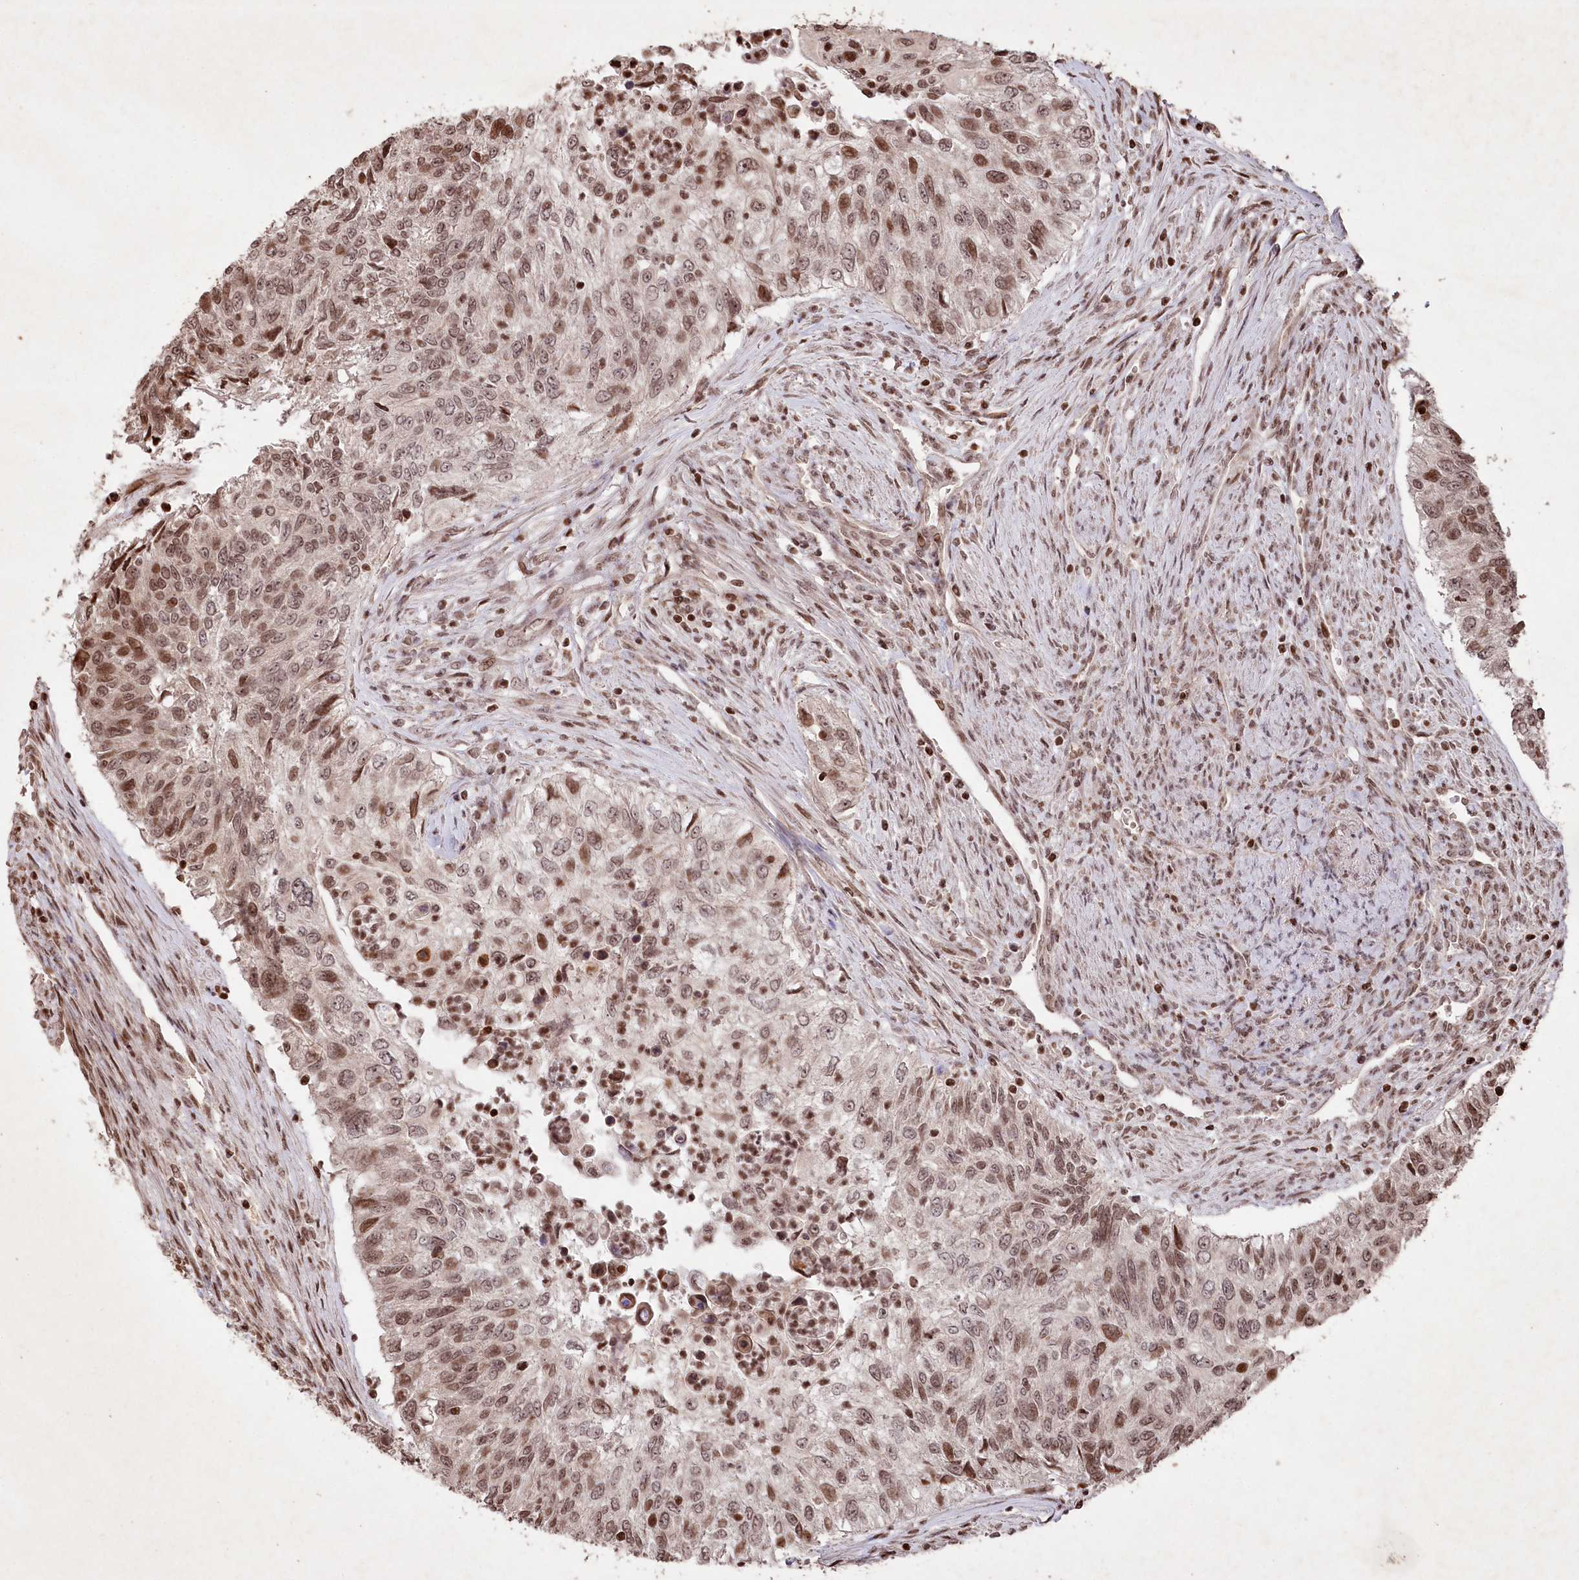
{"staining": {"intensity": "moderate", "quantity": ">75%", "location": "nuclear"}, "tissue": "urothelial cancer", "cell_type": "Tumor cells", "image_type": "cancer", "snomed": [{"axis": "morphology", "description": "Urothelial carcinoma, High grade"}, {"axis": "topography", "description": "Urinary bladder"}], "caption": "Urothelial carcinoma (high-grade) stained with immunohistochemistry reveals moderate nuclear expression in approximately >75% of tumor cells.", "gene": "CCSER2", "patient": {"sex": "female", "age": 60}}